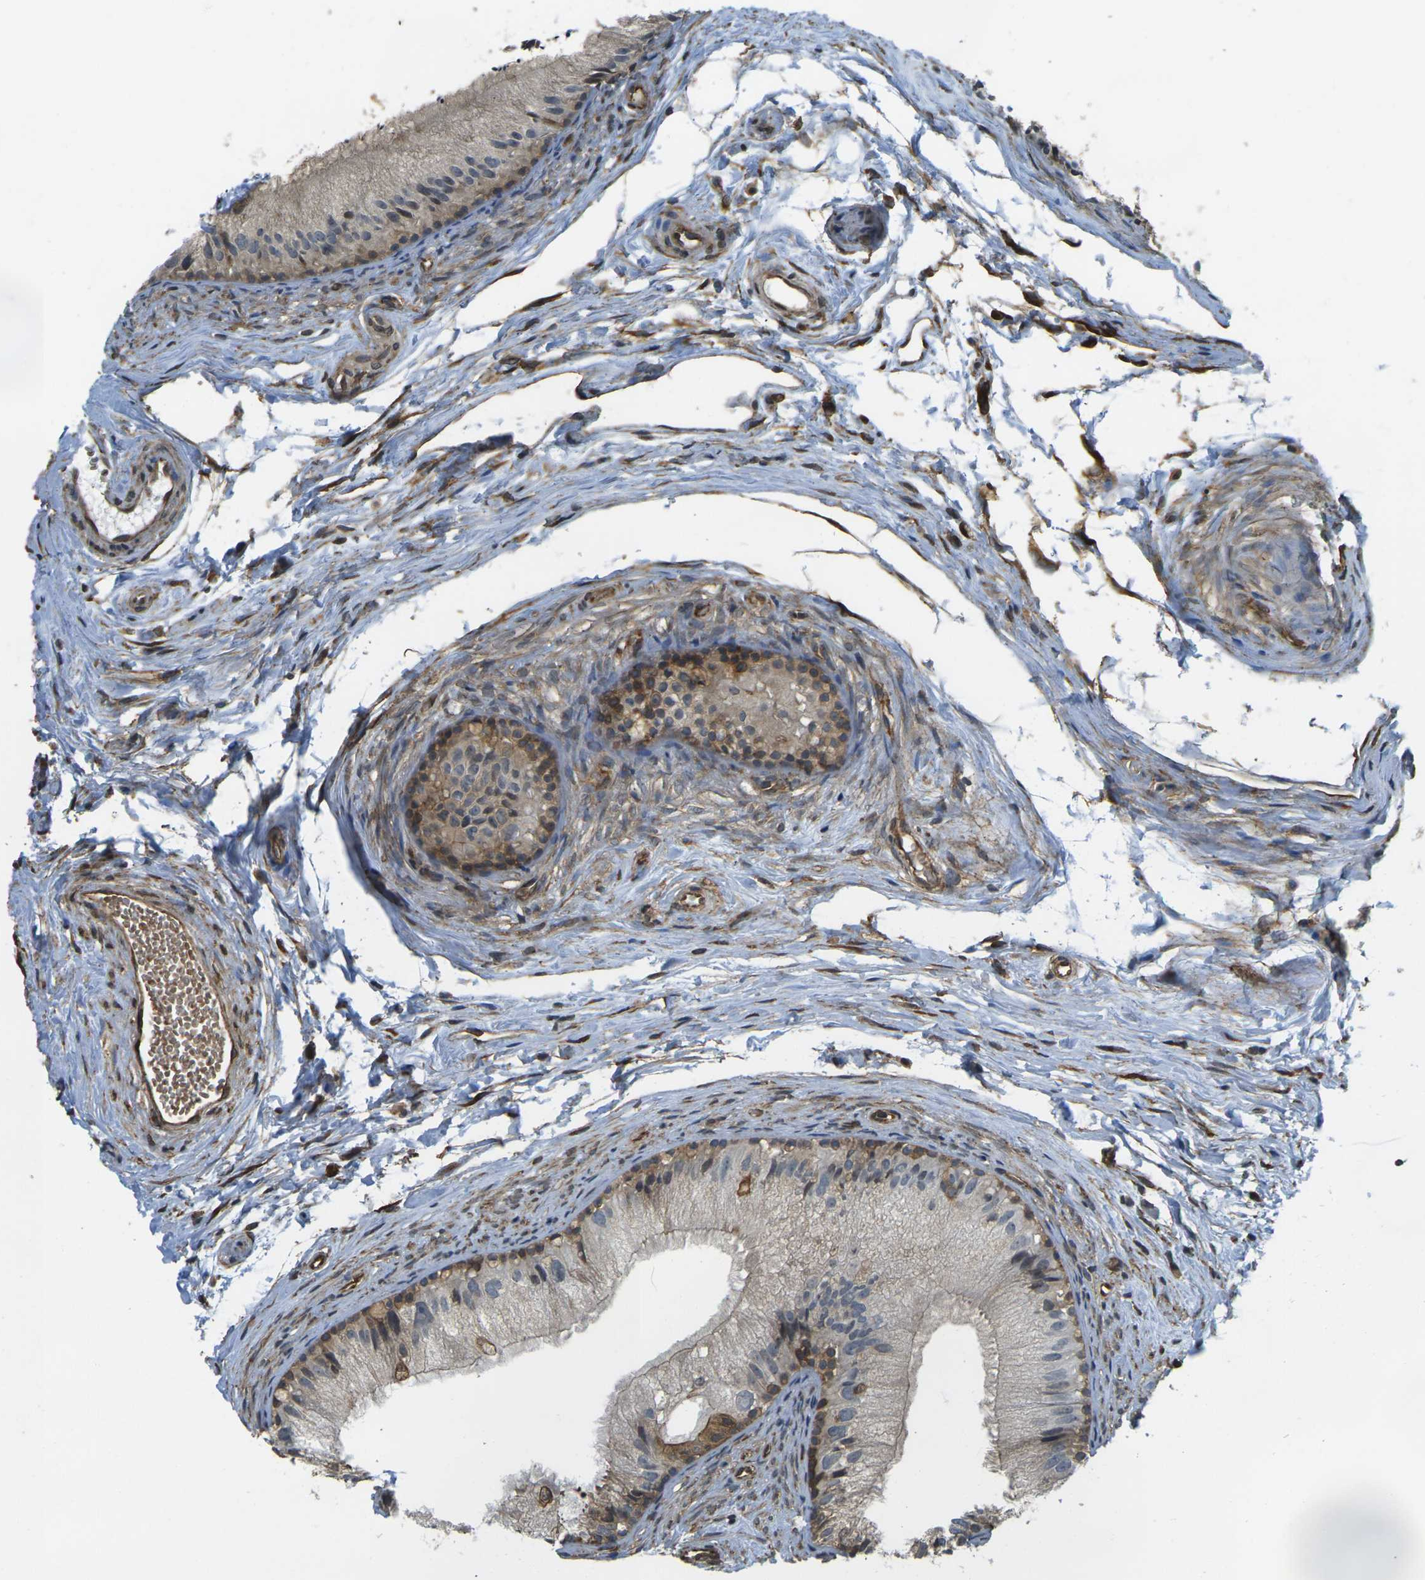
{"staining": {"intensity": "moderate", "quantity": "25%-75%", "location": "cytoplasmic/membranous"}, "tissue": "epididymis", "cell_type": "Glandular cells", "image_type": "normal", "snomed": [{"axis": "morphology", "description": "Normal tissue, NOS"}, {"axis": "topography", "description": "Epididymis"}], "caption": "Epididymis stained with IHC demonstrates moderate cytoplasmic/membranous expression in approximately 25%-75% of glandular cells.", "gene": "CAST", "patient": {"sex": "male", "age": 56}}